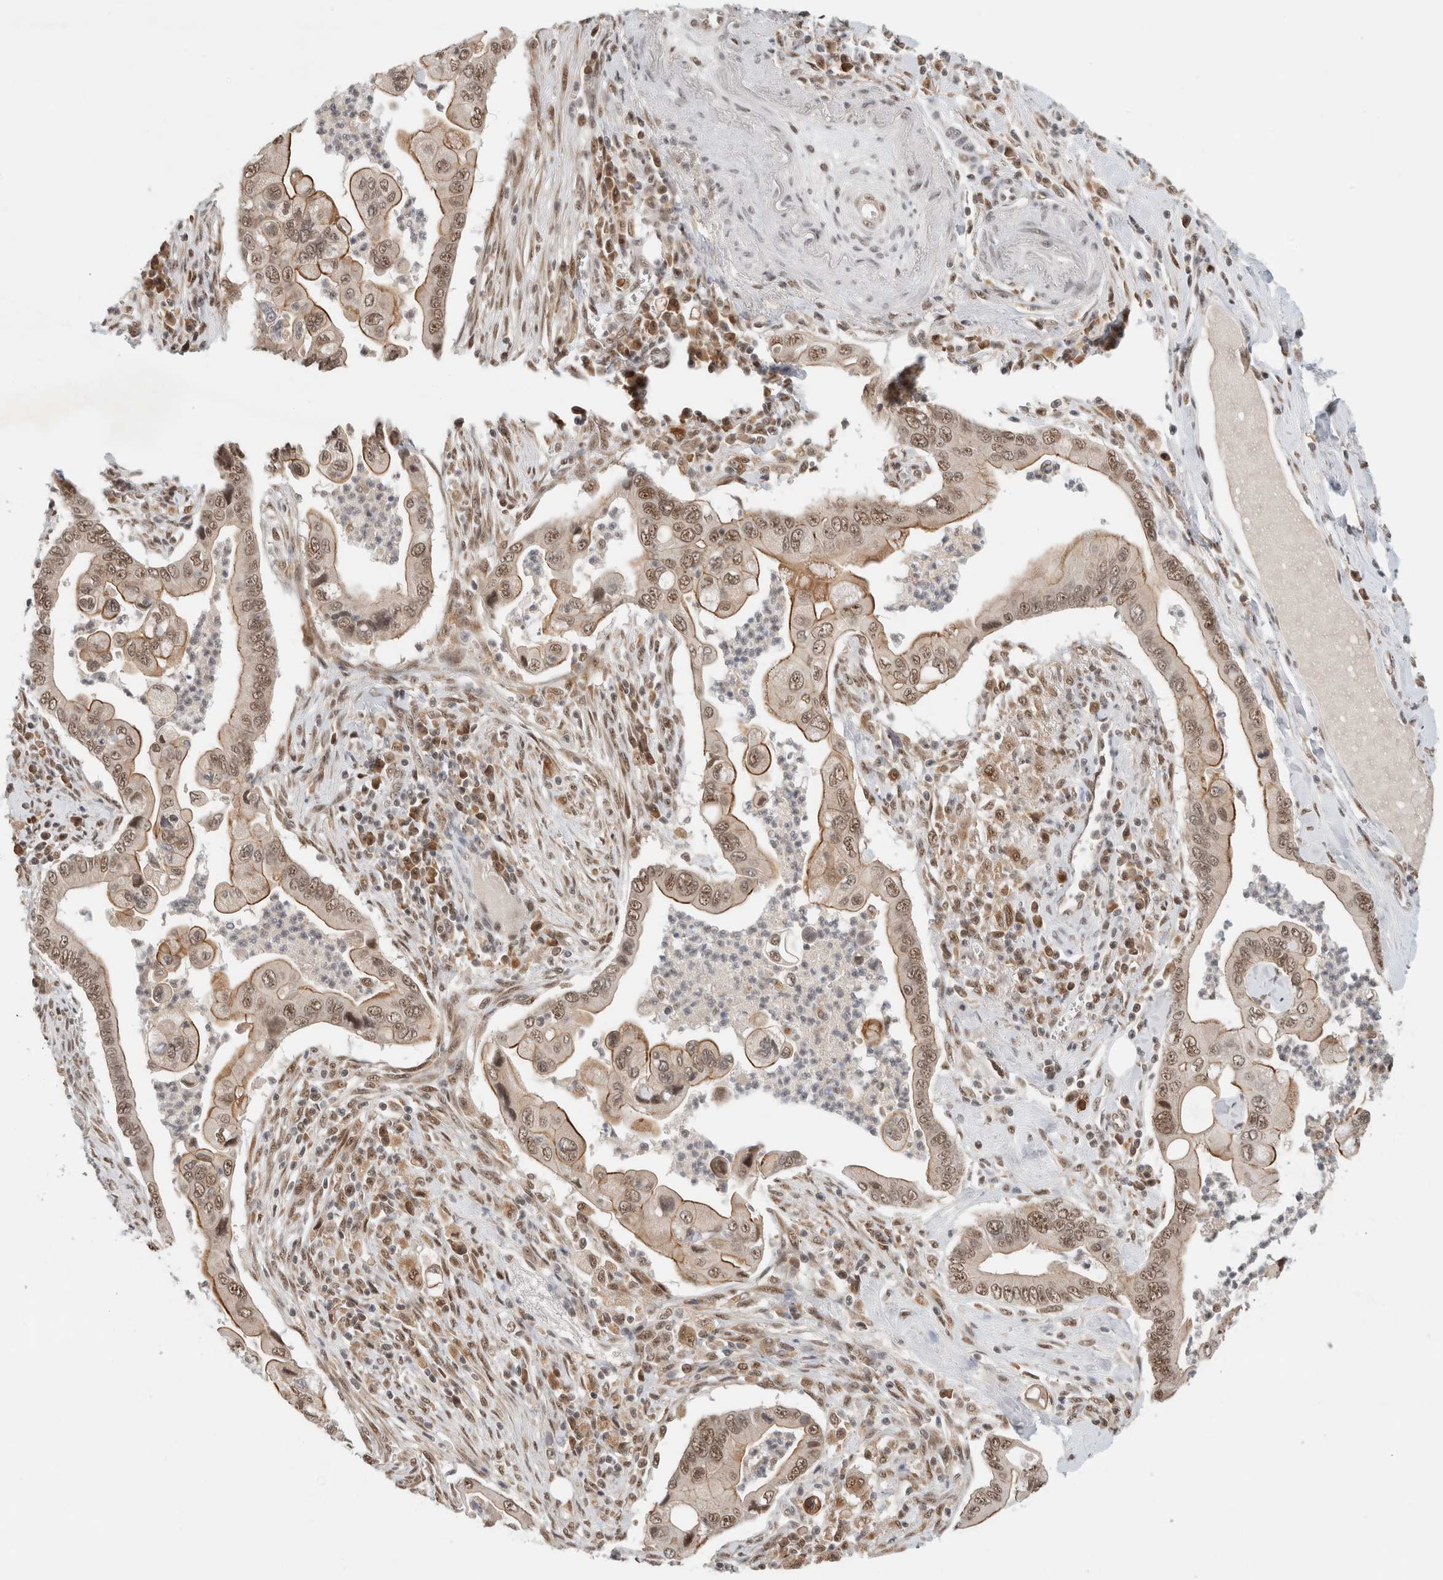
{"staining": {"intensity": "moderate", "quantity": ">75%", "location": "cytoplasmic/membranous,nuclear"}, "tissue": "pancreatic cancer", "cell_type": "Tumor cells", "image_type": "cancer", "snomed": [{"axis": "morphology", "description": "Adenocarcinoma, NOS"}, {"axis": "topography", "description": "Pancreas"}], "caption": "Immunohistochemistry (IHC) (DAB (3,3'-diaminobenzidine)) staining of human adenocarcinoma (pancreatic) shows moderate cytoplasmic/membranous and nuclear protein expression in about >75% of tumor cells.", "gene": "NCAPG2", "patient": {"sex": "male", "age": 78}}